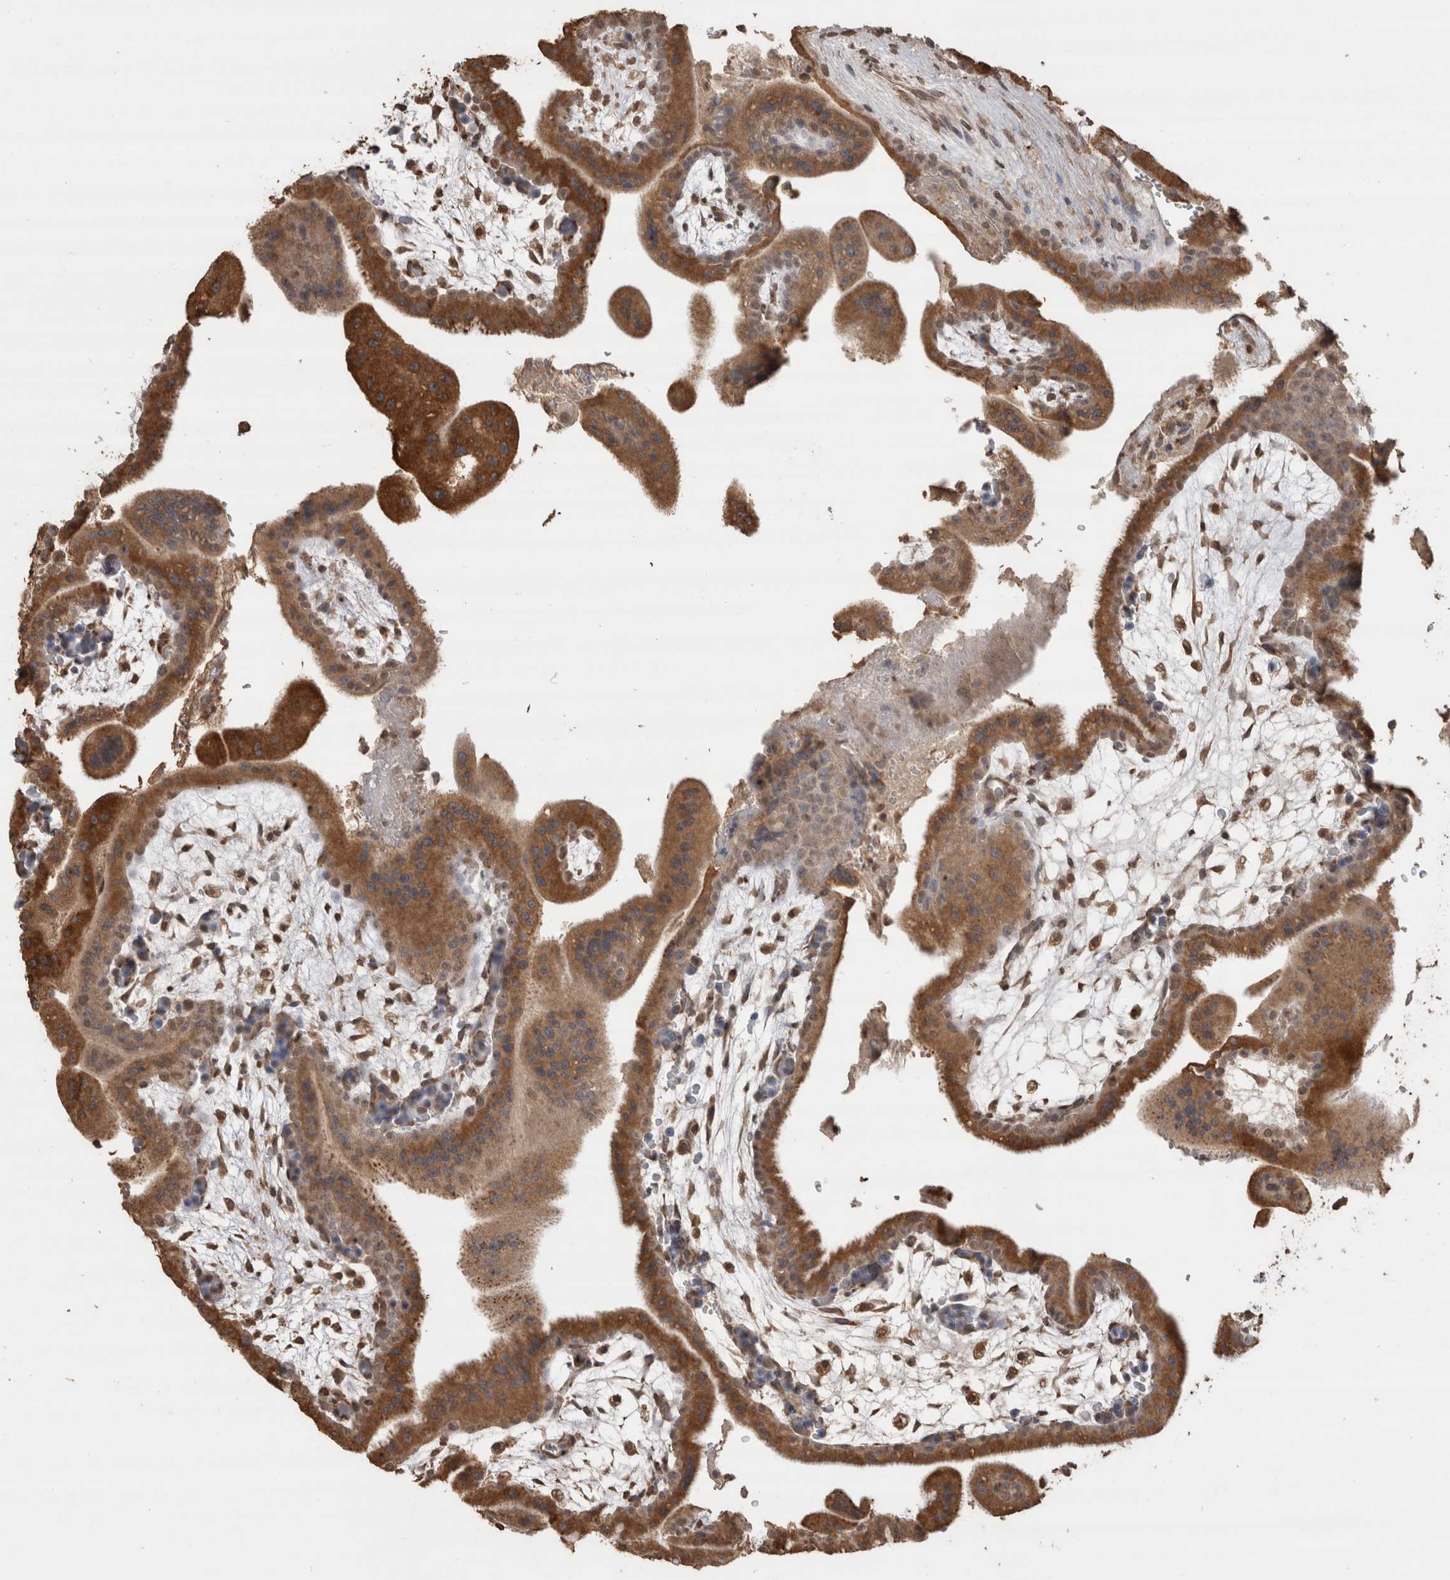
{"staining": {"intensity": "moderate", "quantity": ">75%", "location": "cytoplasmic/membranous,nuclear"}, "tissue": "placenta", "cell_type": "Decidual cells", "image_type": "normal", "snomed": [{"axis": "morphology", "description": "Normal tissue, NOS"}, {"axis": "topography", "description": "Placenta"}], "caption": "Immunohistochemical staining of unremarkable human placenta displays medium levels of moderate cytoplasmic/membranous,nuclear staining in approximately >75% of decidual cells.", "gene": "CRELD2", "patient": {"sex": "female", "age": 35}}